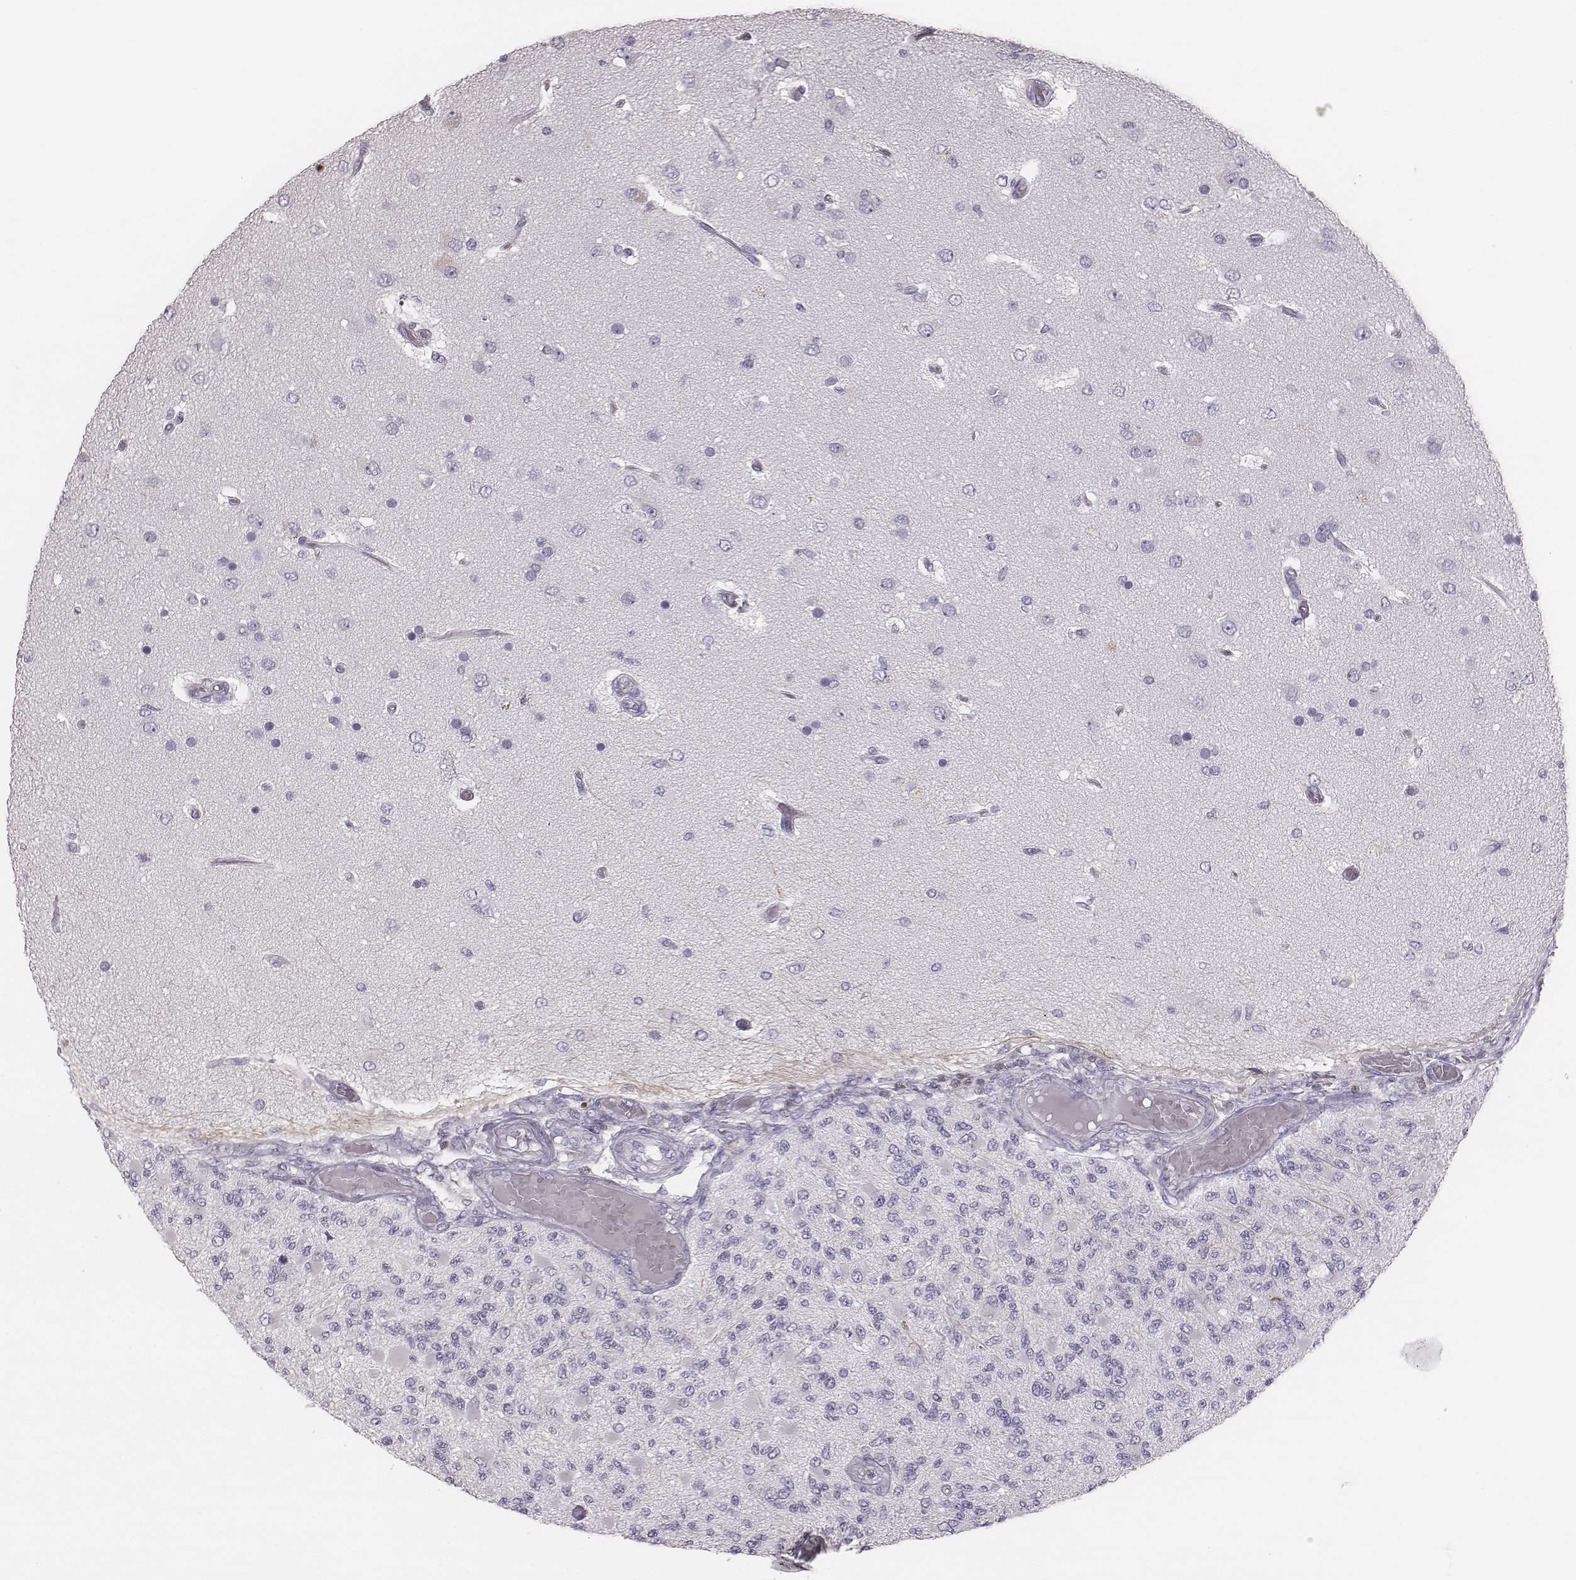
{"staining": {"intensity": "negative", "quantity": "none", "location": "none"}, "tissue": "glioma", "cell_type": "Tumor cells", "image_type": "cancer", "snomed": [{"axis": "morphology", "description": "Glioma, malignant, High grade"}, {"axis": "topography", "description": "Brain"}], "caption": "There is no significant expression in tumor cells of malignant glioma (high-grade). The staining is performed using DAB (3,3'-diaminobenzidine) brown chromogen with nuclei counter-stained in using hematoxylin.", "gene": "ZNF365", "patient": {"sex": "female", "age": 63}}